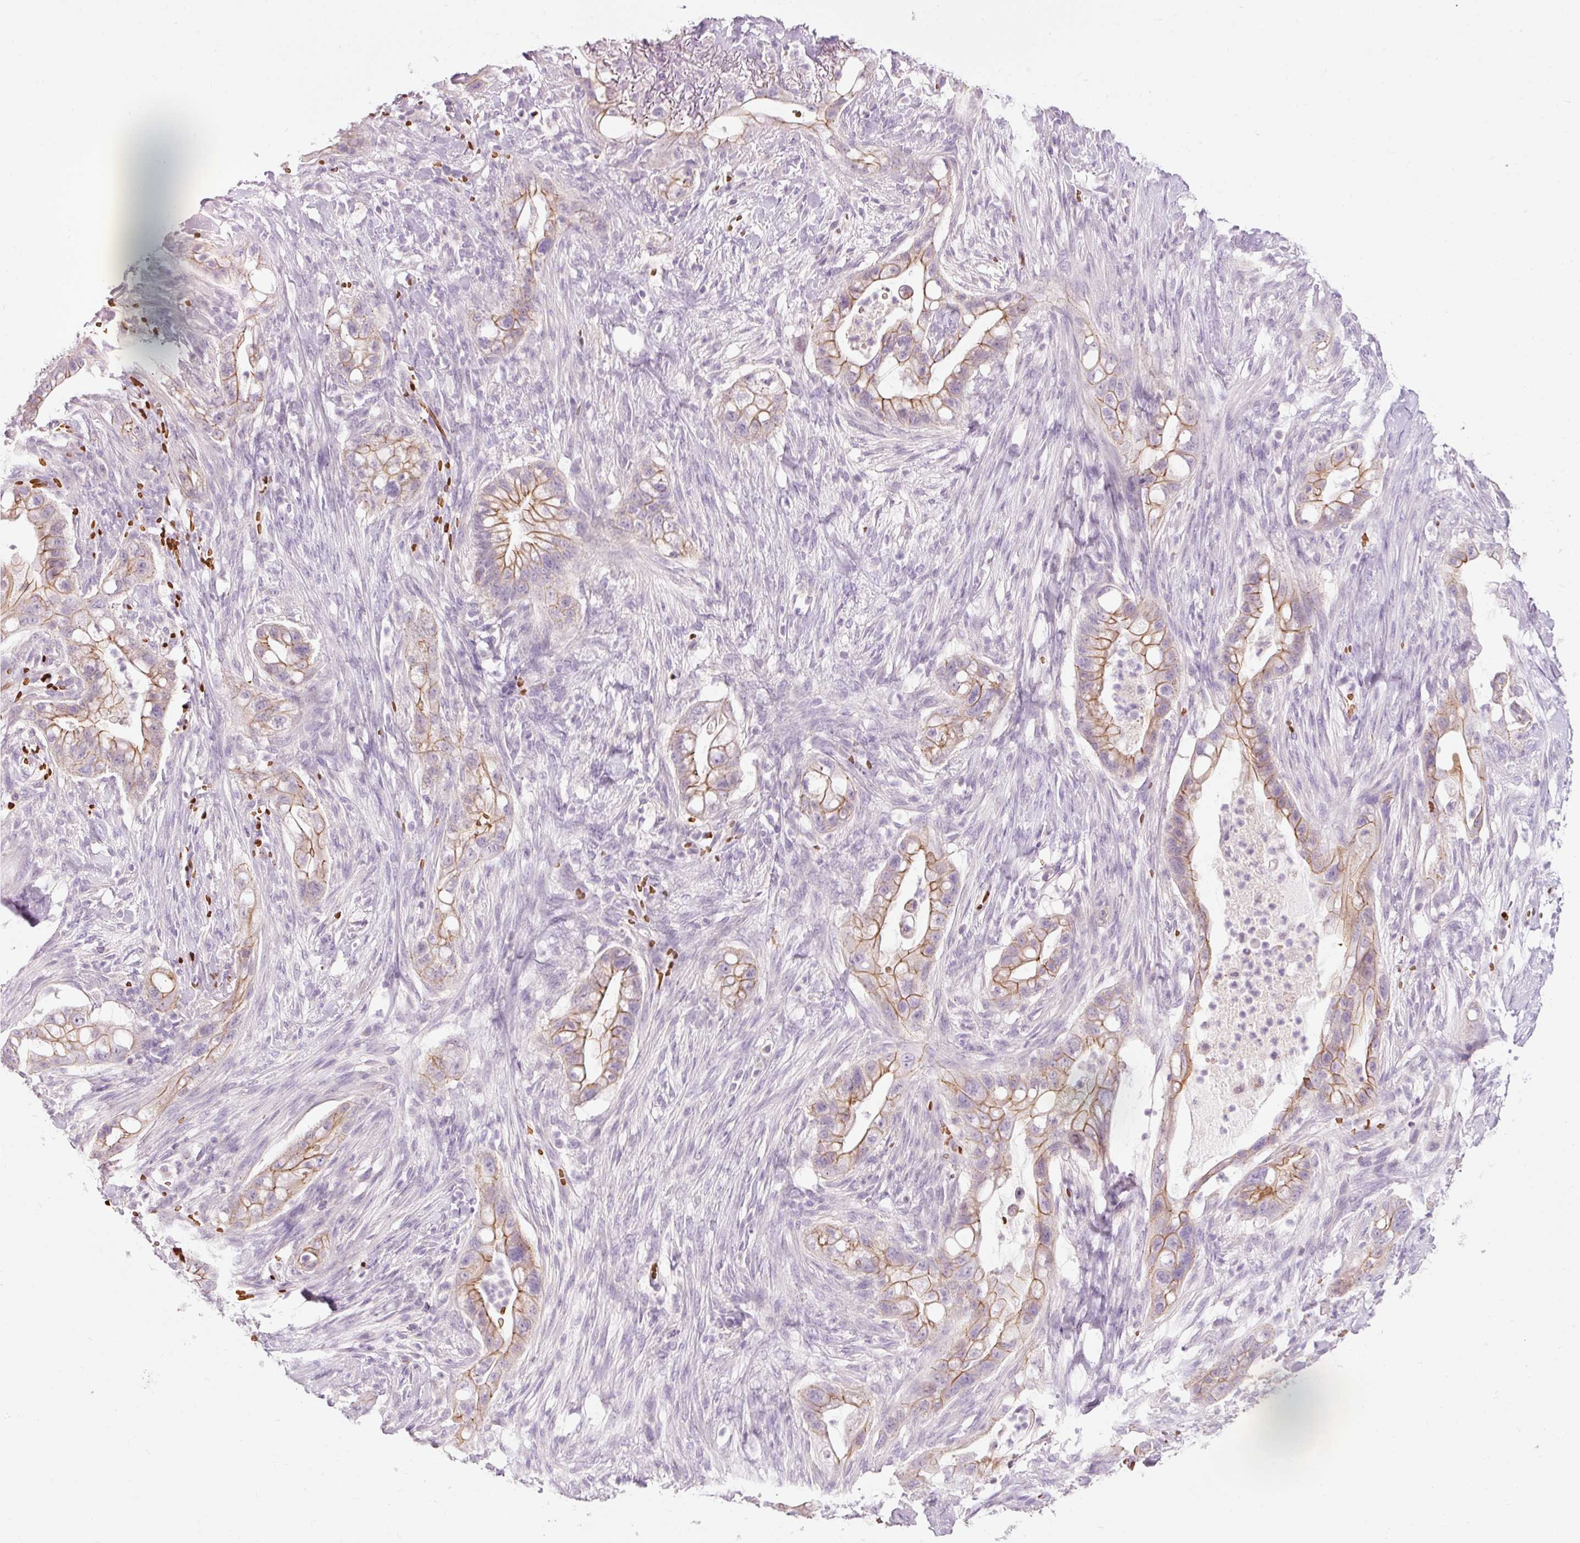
{"staining": {"intensity": "moderate", "quantity": "25%-75%", "location": "cytoplasmic/membranous"}, "tissue": "pancreatic cancer", "cell_type": "Tumor cells", "image_type": "cancer", "snomed": [{"axis": "morphology", "description": "Adenocarcinoma, NOS"}, {"axis": "topography", "description": "Pancreas"}], "caption": "A brown stain highlights moderate cytoplasmic/membranous staining of a protein in human adenocarcinoma (pancreatic) tumor cells.", "gene": "DHRS11", "patient": {"sex": "male", "age": 44}}